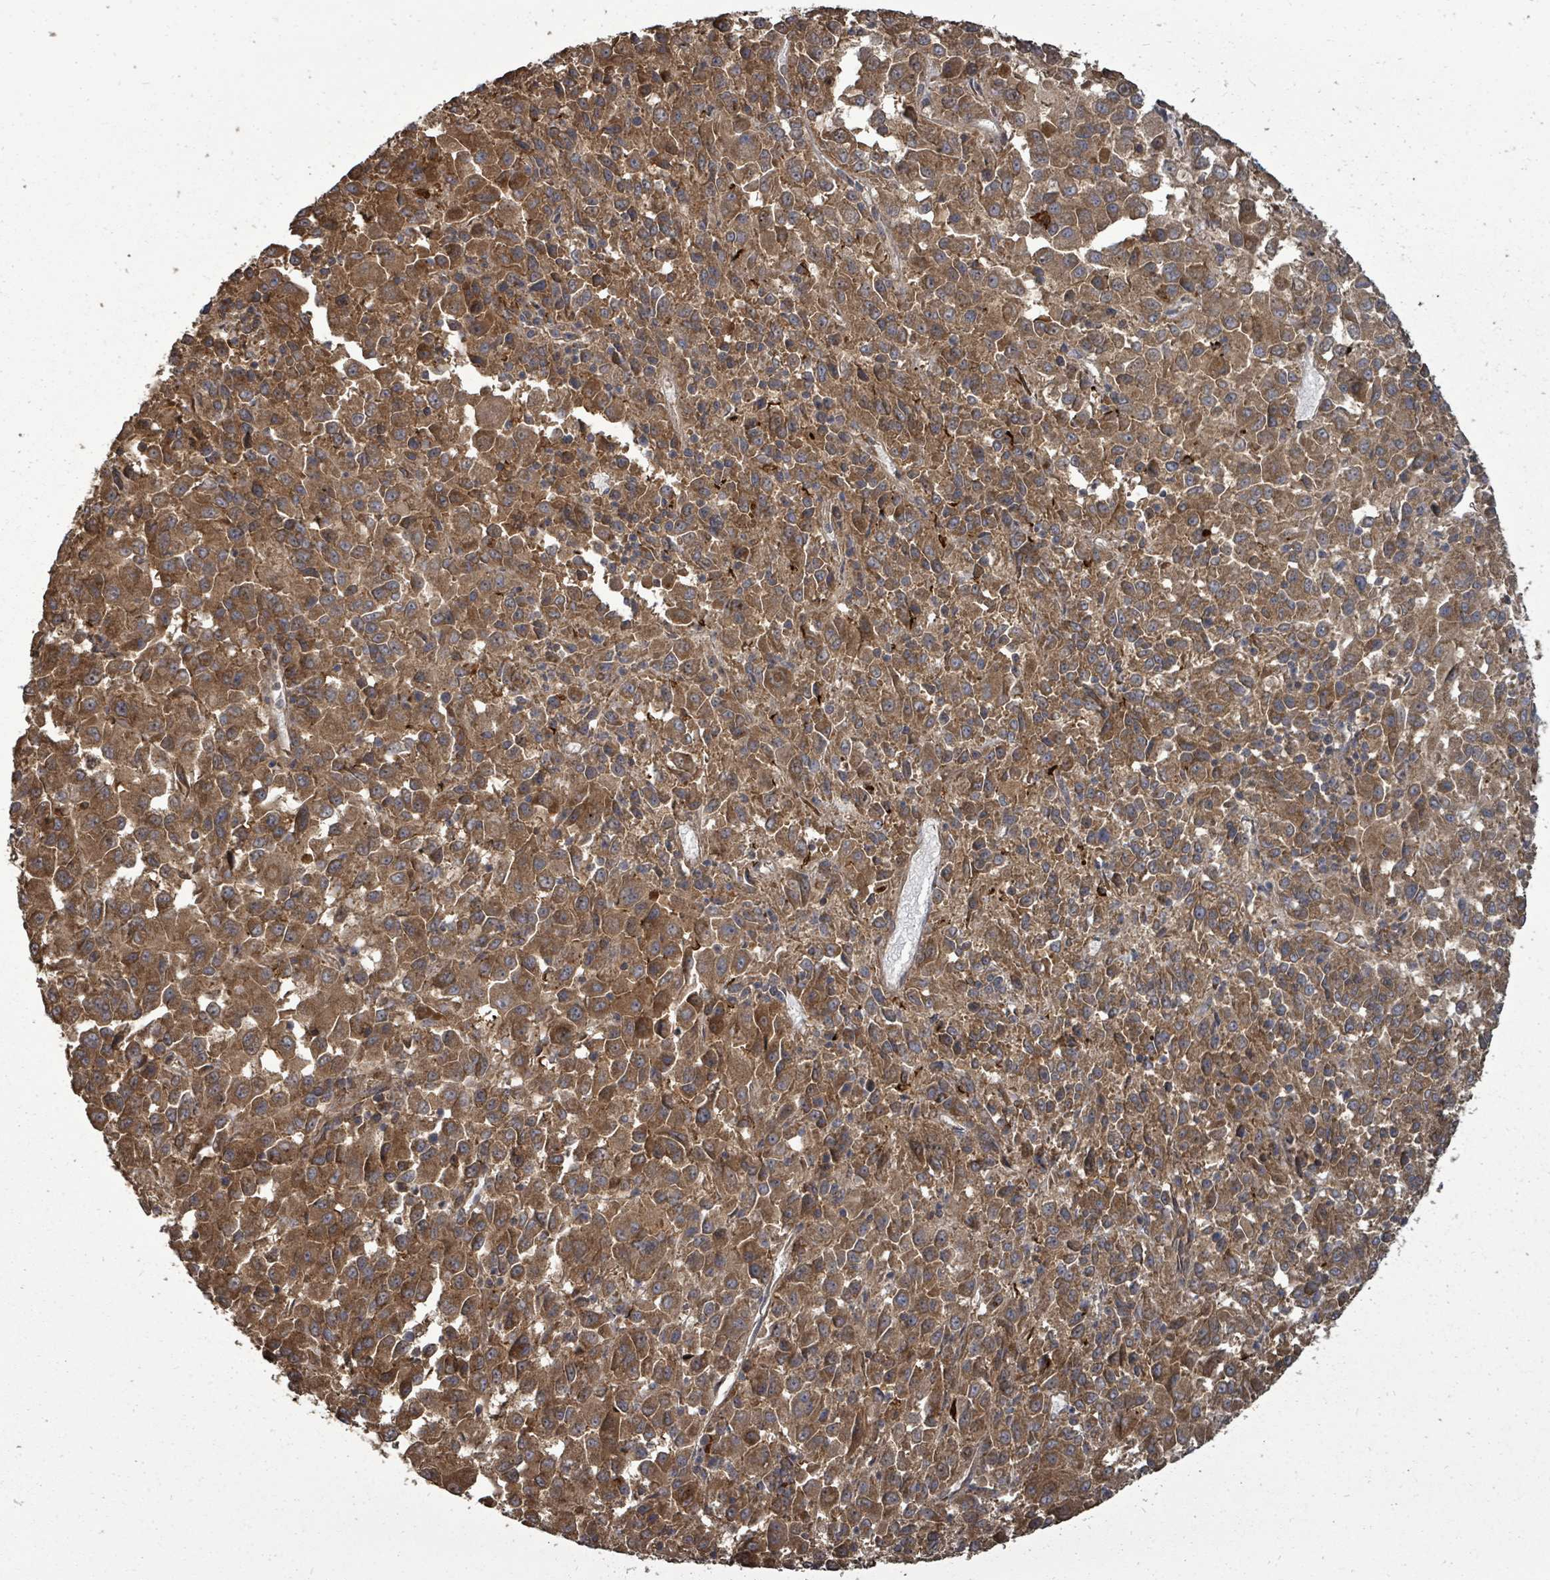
{"staining": {"intensity": "strong", "quantity": ">75%", "location": "cytoplasmic/membranous"}, "tissue": "melanoma", "cell_type": "Tumor cells", "image_type": "cancer", "snomed": [{"axis": "morphology", "description": "Malignant melanoma, Metastatic site"}, {"axis": "topography", "description": "Lung"}], "caption": "Strong cytoplasmic/membranous staining for a protein is present in approximately >75% of tumor cells of malignant melanoma (metastatic site) using IHC.", "gene": "EIF3C", "patient": {"sex": "male", "age": 64}}